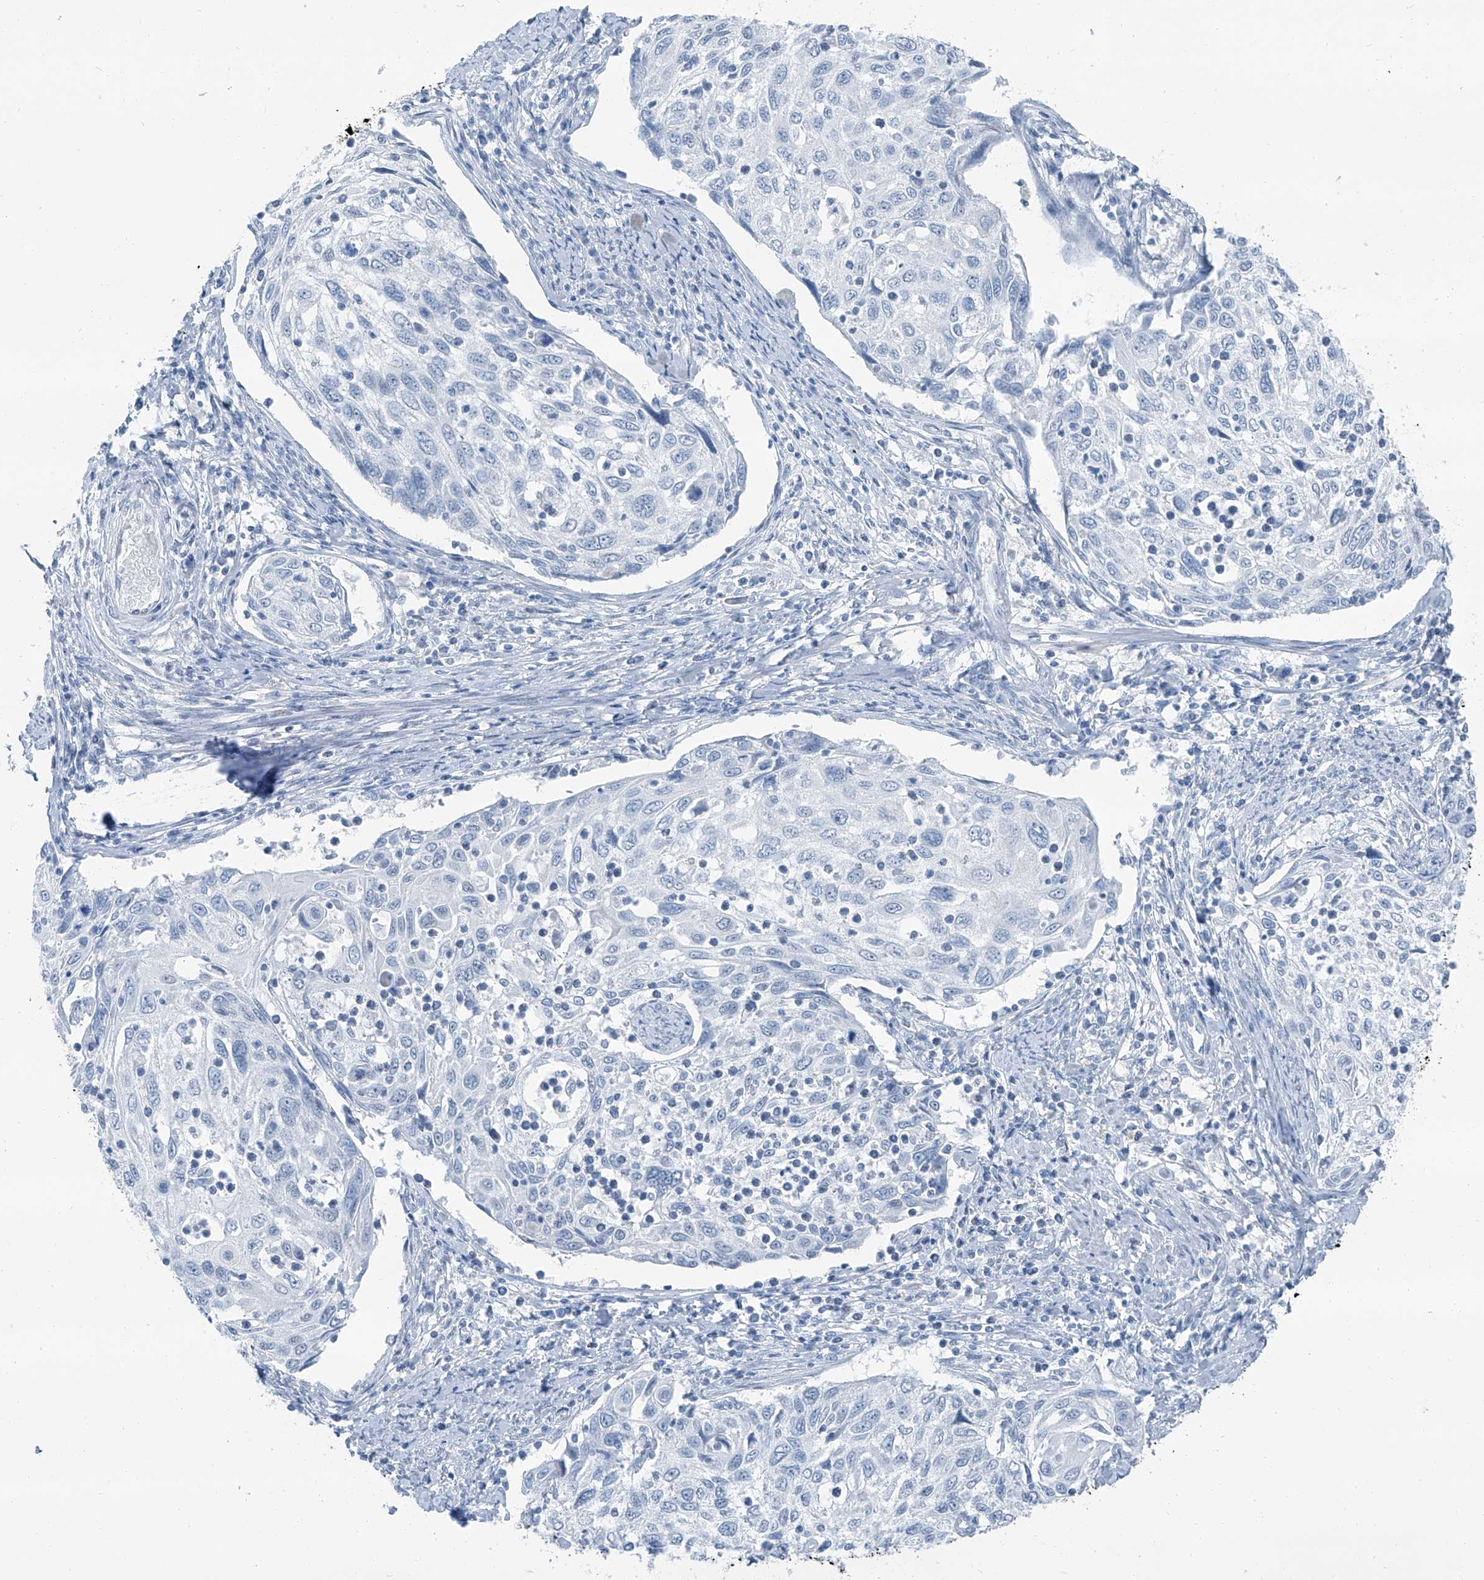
{"staining": {"intensity": "negative", "quantity": "none", "location": "none"}, "tissue": "cervical cancer", "cell_type": "Tumor cells", "image_type": "cancer", "snomed": [{"axis": "morphology", "description": "Squamous cell carcinoma, NOS"}, {"axis": "topography", "description": "Cervix"}], "caption": "The IHC photomicrograph has no significant staining in tumor cells of cervical cancer (squamous cell carcinoma) tissue. (Brightfield microscopy of DAB (3,3'-diaminobenzidine) immunohistochemistry (IHC) at high magnification).", "gene": "RGN", "patient": {"sex": "female", "age": 70}}